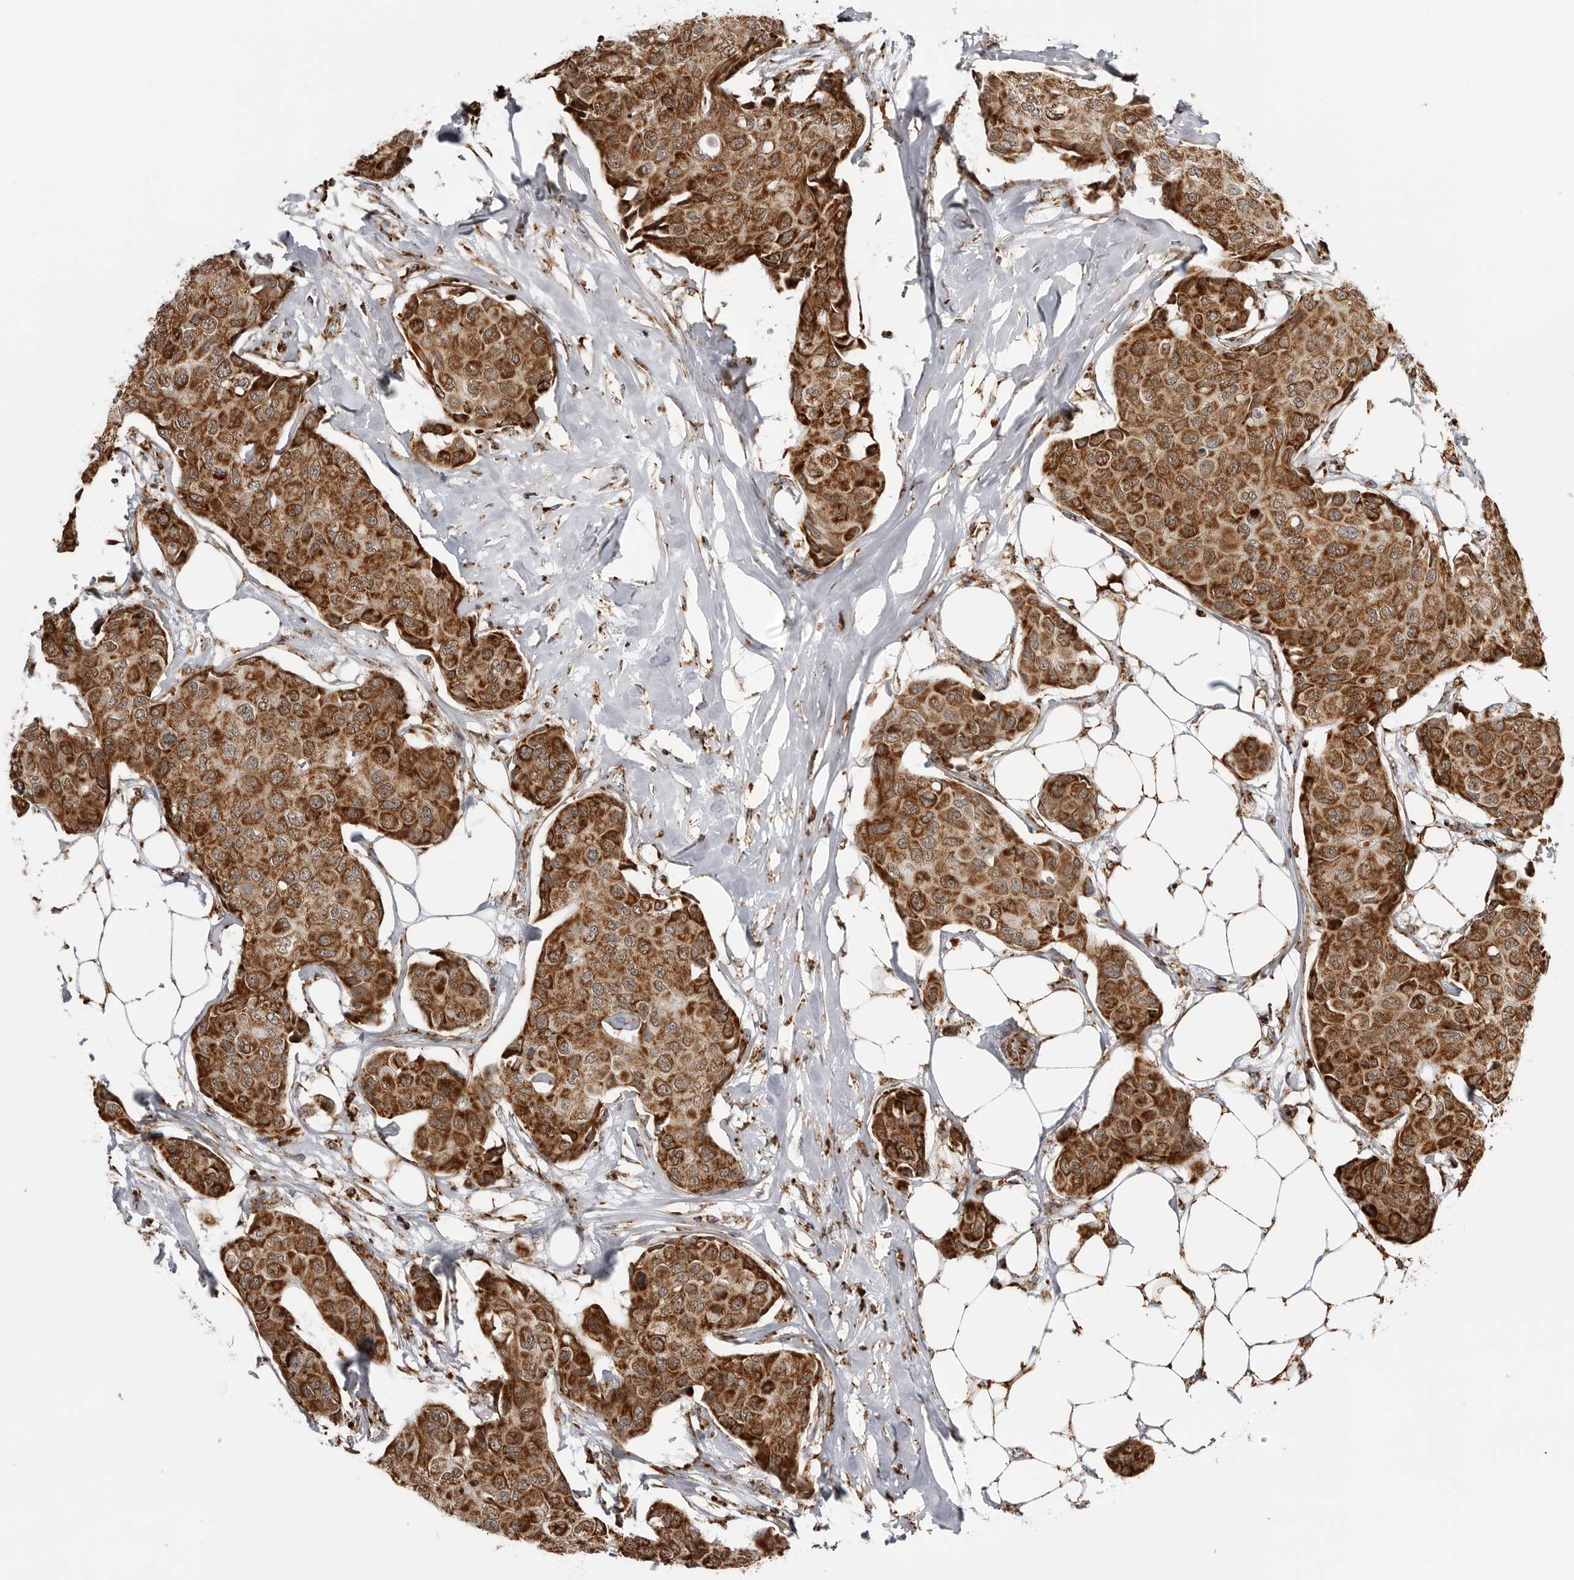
{"staining": {"intensity": "strong", "quantity": ">75%", "location": "cytoplasmic/membranous"}, "tissue": "breast cancer", "cell_type": "Tumor cells", "image_type": "cancer", "snomed": [{"axis": "morphology", "description": "Duct carcinoma"}, {"axis": "topography", "description": "Breast"}], "caption": "Immunohistochemistry of breast cancer (infiltrating ductal carcinoma) demonstrates high levels of strong cytoplasmic/membranous staining in approximately >75% of tumor cells. Nuclei are stained in blue.", "gene": "COX5A", "patient": {"sex": "female", "age": 80}}